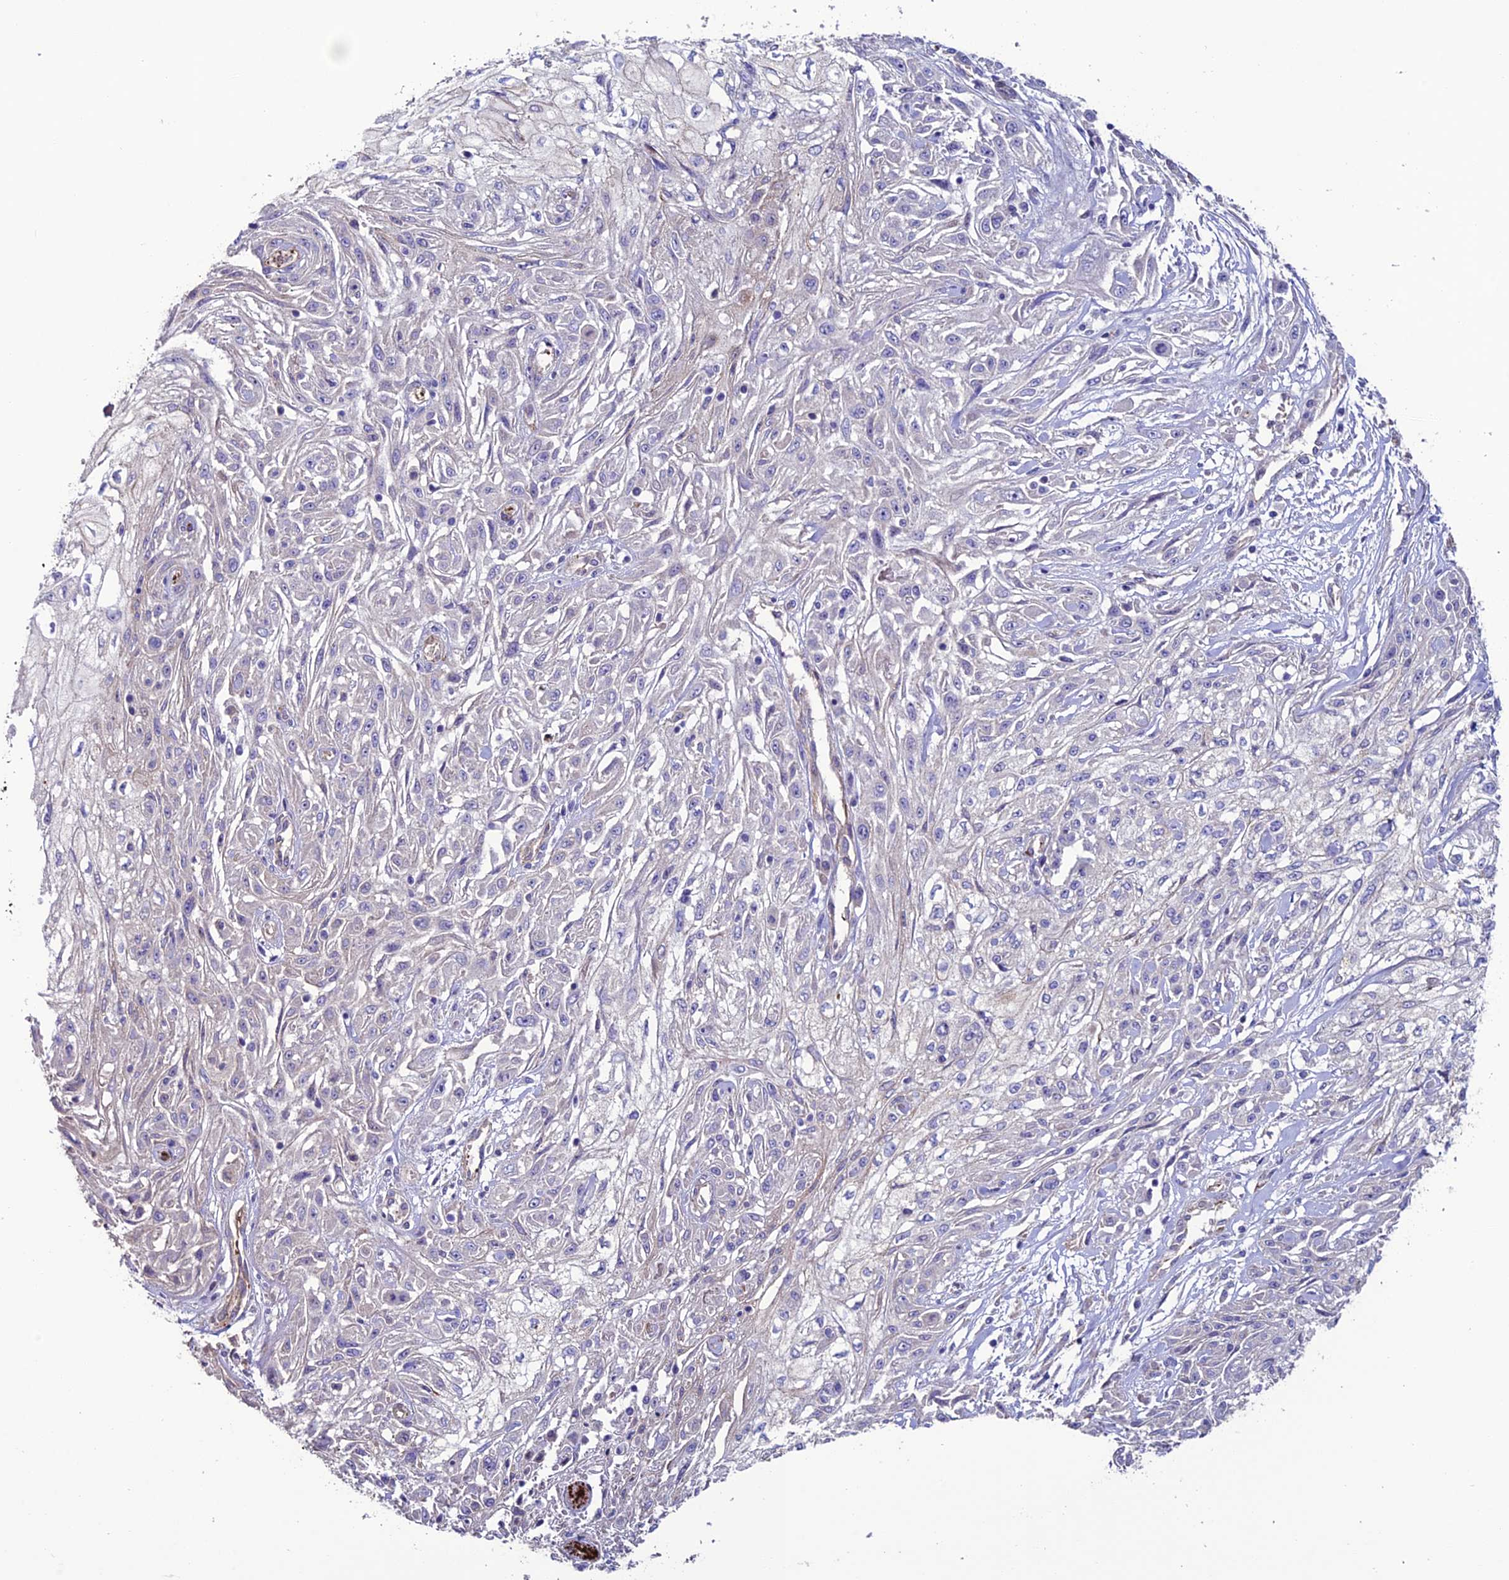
{"staining": {"intensity": "negative", "quantity": "none", "location": "none"}, "tissue": "skin cancer", "cell_type": "Tumor cells", "image_type": "cancer", "snomed": [{"axis": "morphology", "description": "Squamous cell carcinoma, NOS"}, {"axis": "morphology", "description": "Squamous cell carcinoma, metastatic, NOS"}, {"axis": "topography", "description": "Skin"}, {"axis": "topography", "description": "Lymph node"}], "caption": "Metastatic squamous cell carcinoma (skin) was stained to show a protein in brown. There is no significant positivity in tumor cells. (DAB immunohistochemistry (IHC) visualized using brightfield microscopy, high magnification).", "gene": "REX1BD", "patient": {"sex": "male", "age": 75}}